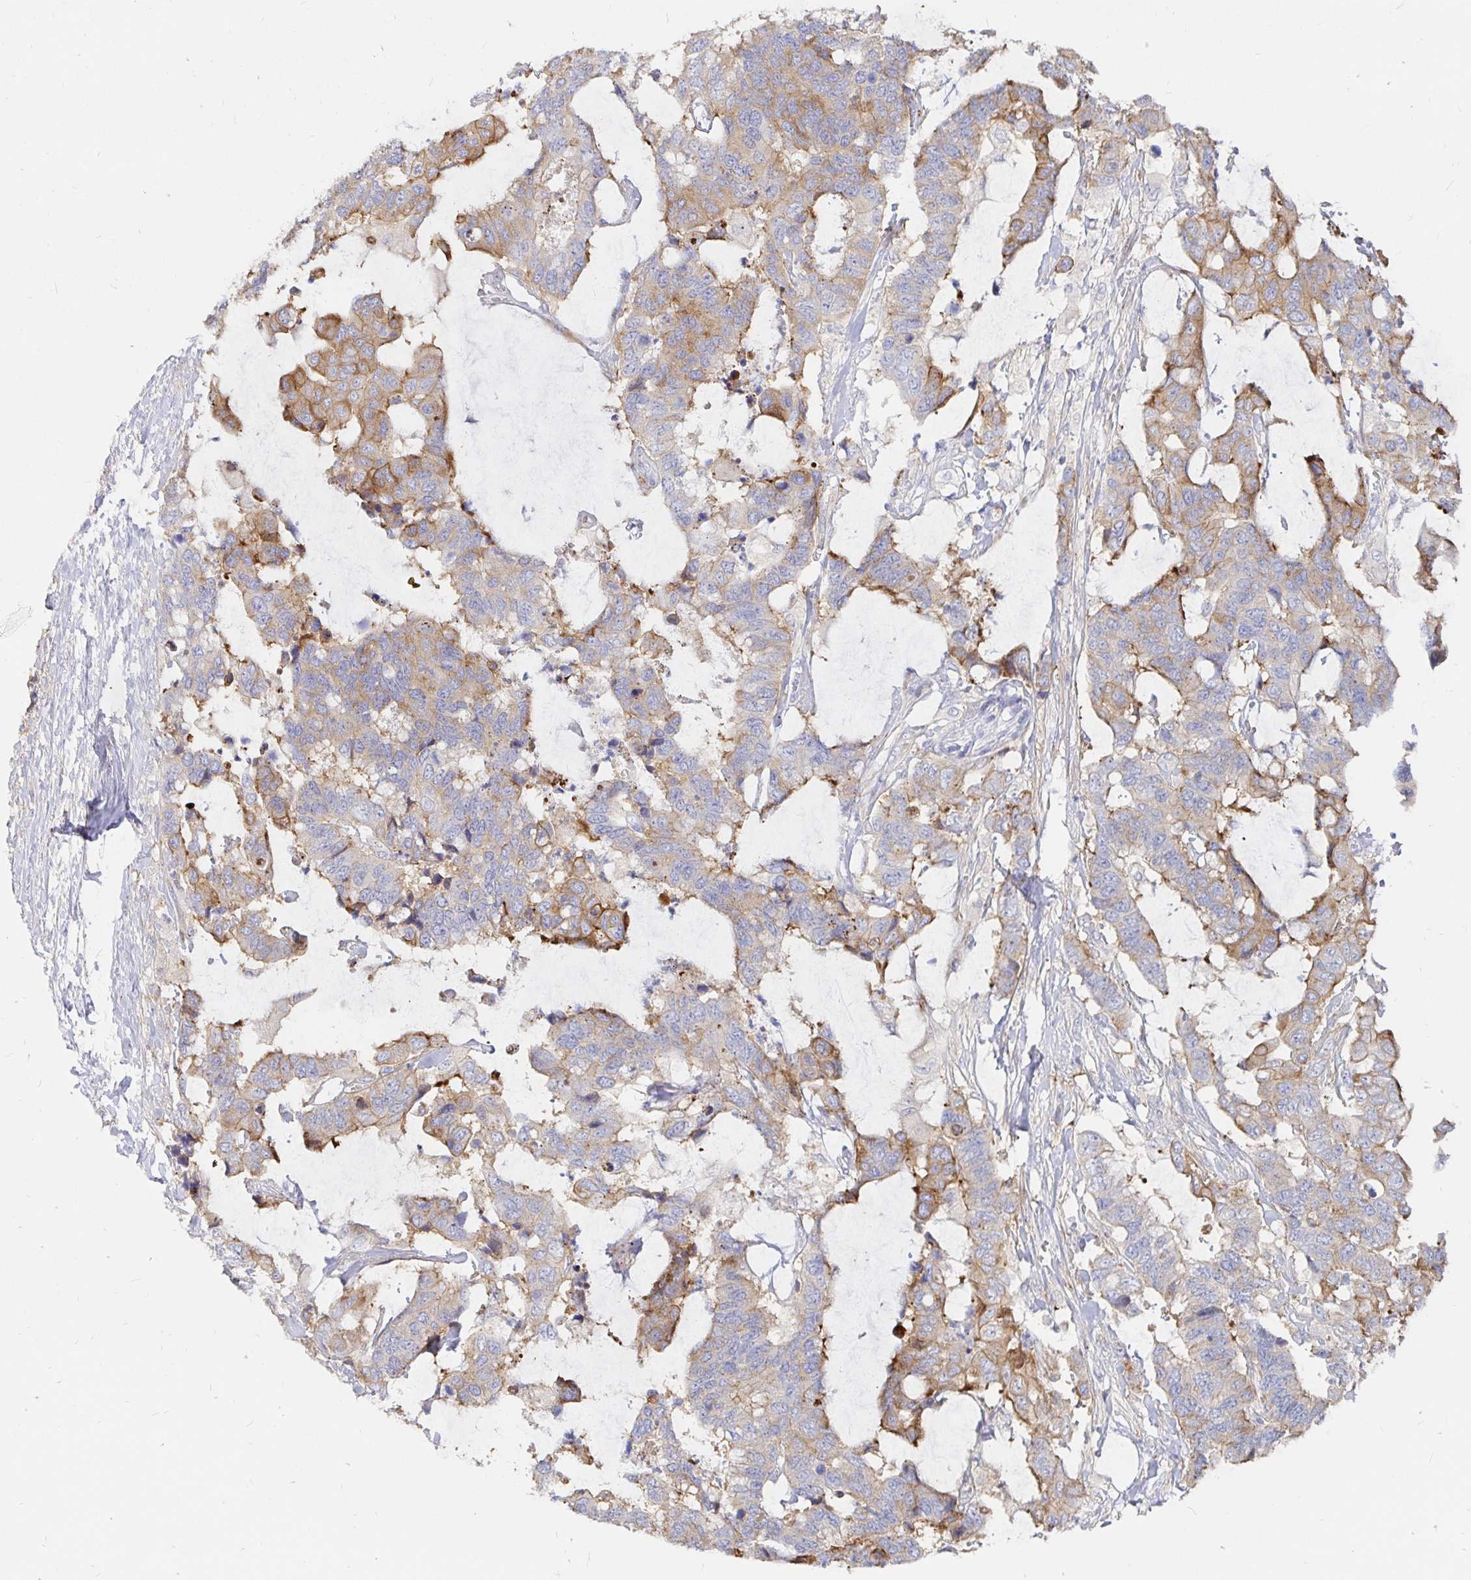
{"staining": {"intensity": "moderate", "quantity": "<25%", "location": "cytoplasmic/membranous"}, "tissue": "colorectal cancer", "cell_type": "Tumor cells", "image_type": "cancer", "snomed": [{"axis": "morphology", "description": "Adenocarcinoma, NOS"}, {"axis": "topography", "description": "Rectum"}], "caption": "DAB (3,3'-diaminobenzidine) immunohistochemical staining of human colorectal cancer (adenocarcinoma) shows moderate cytoplasmic/membranous protein expression in about <25% of tumor cells. The protein is shown in brown color, while the nuclei are stained blue.", "gene": "KCTD19", "patient": {"sex": "female", "age": 59}}